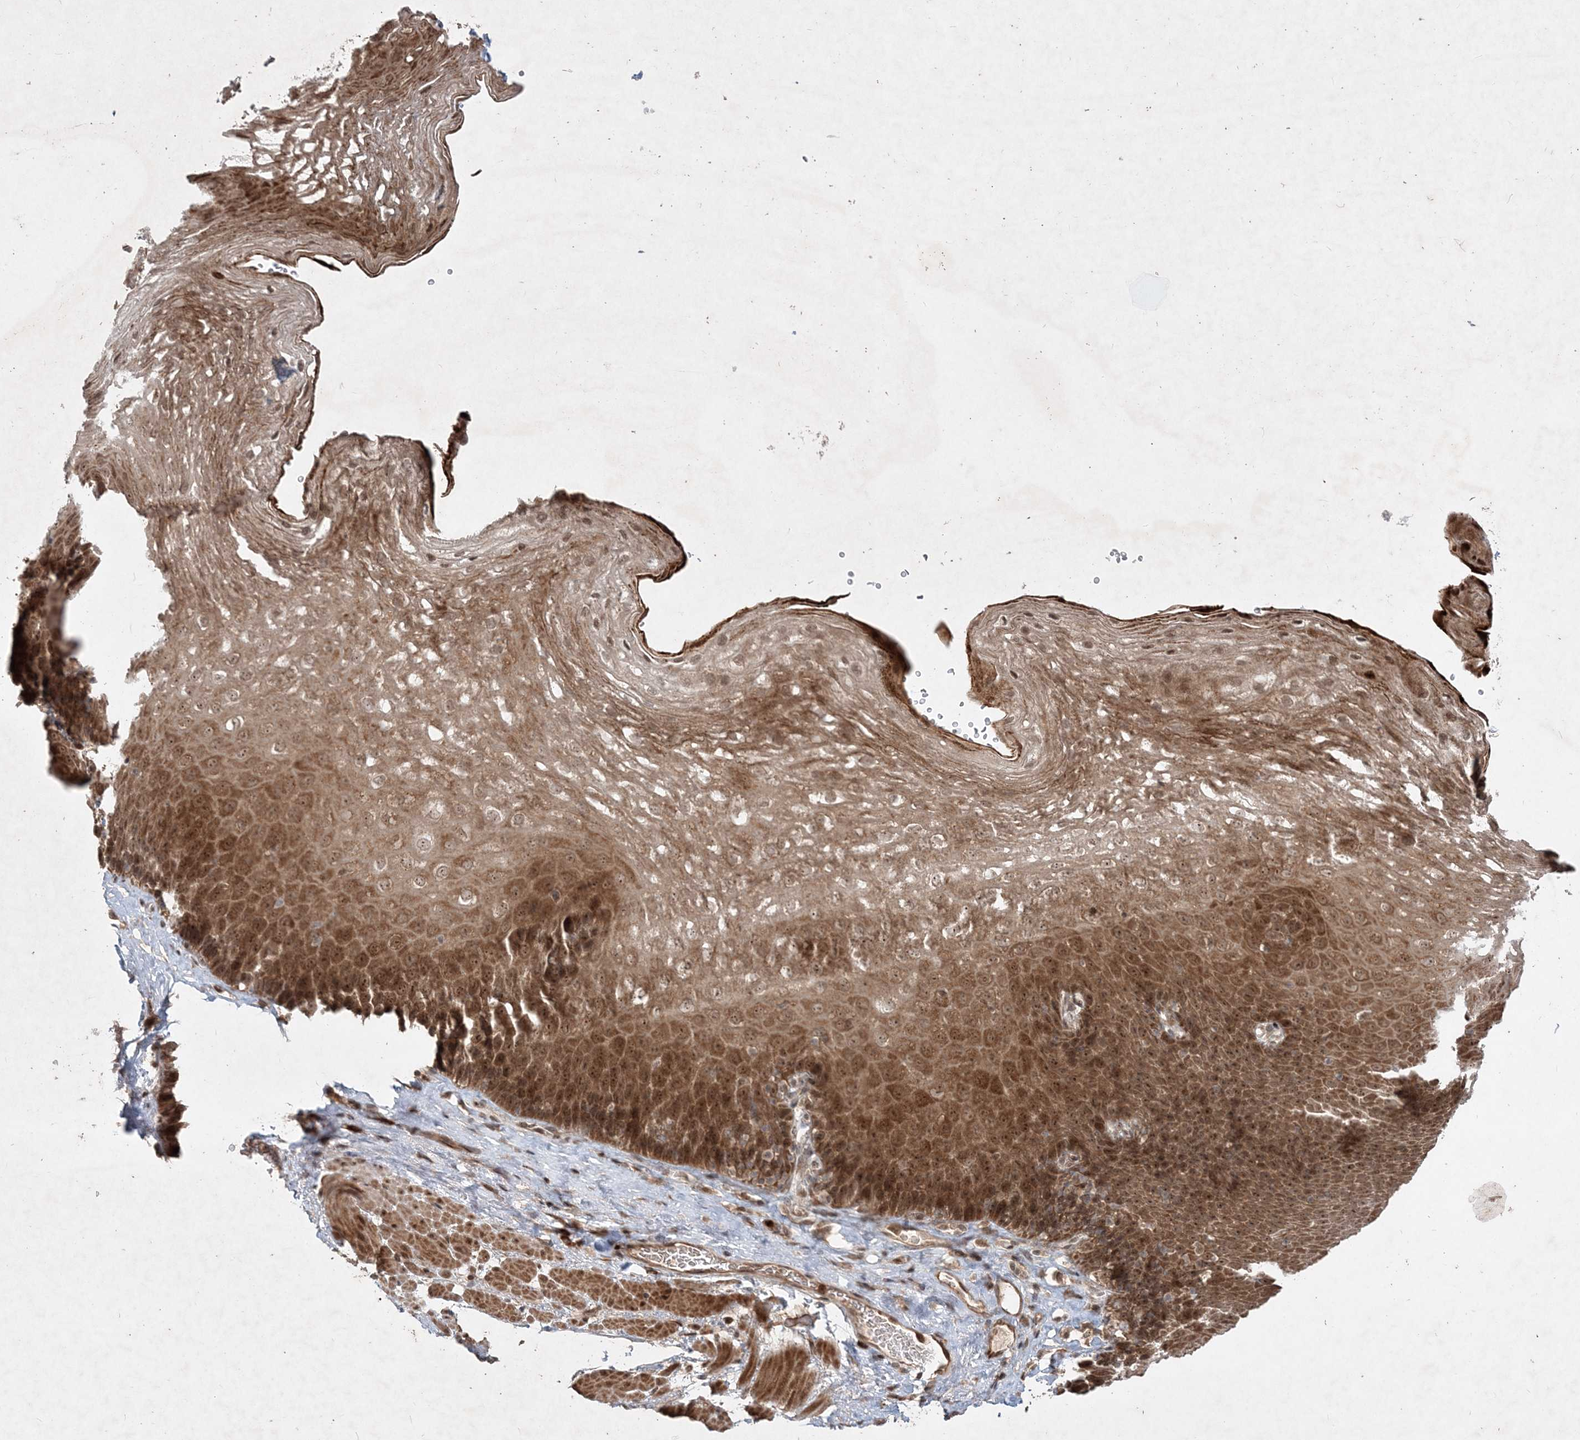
{"staining": {"intensity": "strong", "quantity": ">75%", "location": "cytoplasmic/membranous,nuclear"}, "tissue": "esophagus", "cell_type": "Squamous epithelial cells", "image_type": "normal", "snomed": [{"axis": "morphology", "description": "Normal tissue, NOS"}, {"axis": "topography", "description": "Esophagus"}], "caption": "Brown immunohistochemical staining in unremarkable human esophagus exhibits strong cytoplasmic/membranous,nuclear staining in approximately >75% of squamous epithelial cells.", "gene": "UBR3", "patient": {"sex": "female", "age": 66}}